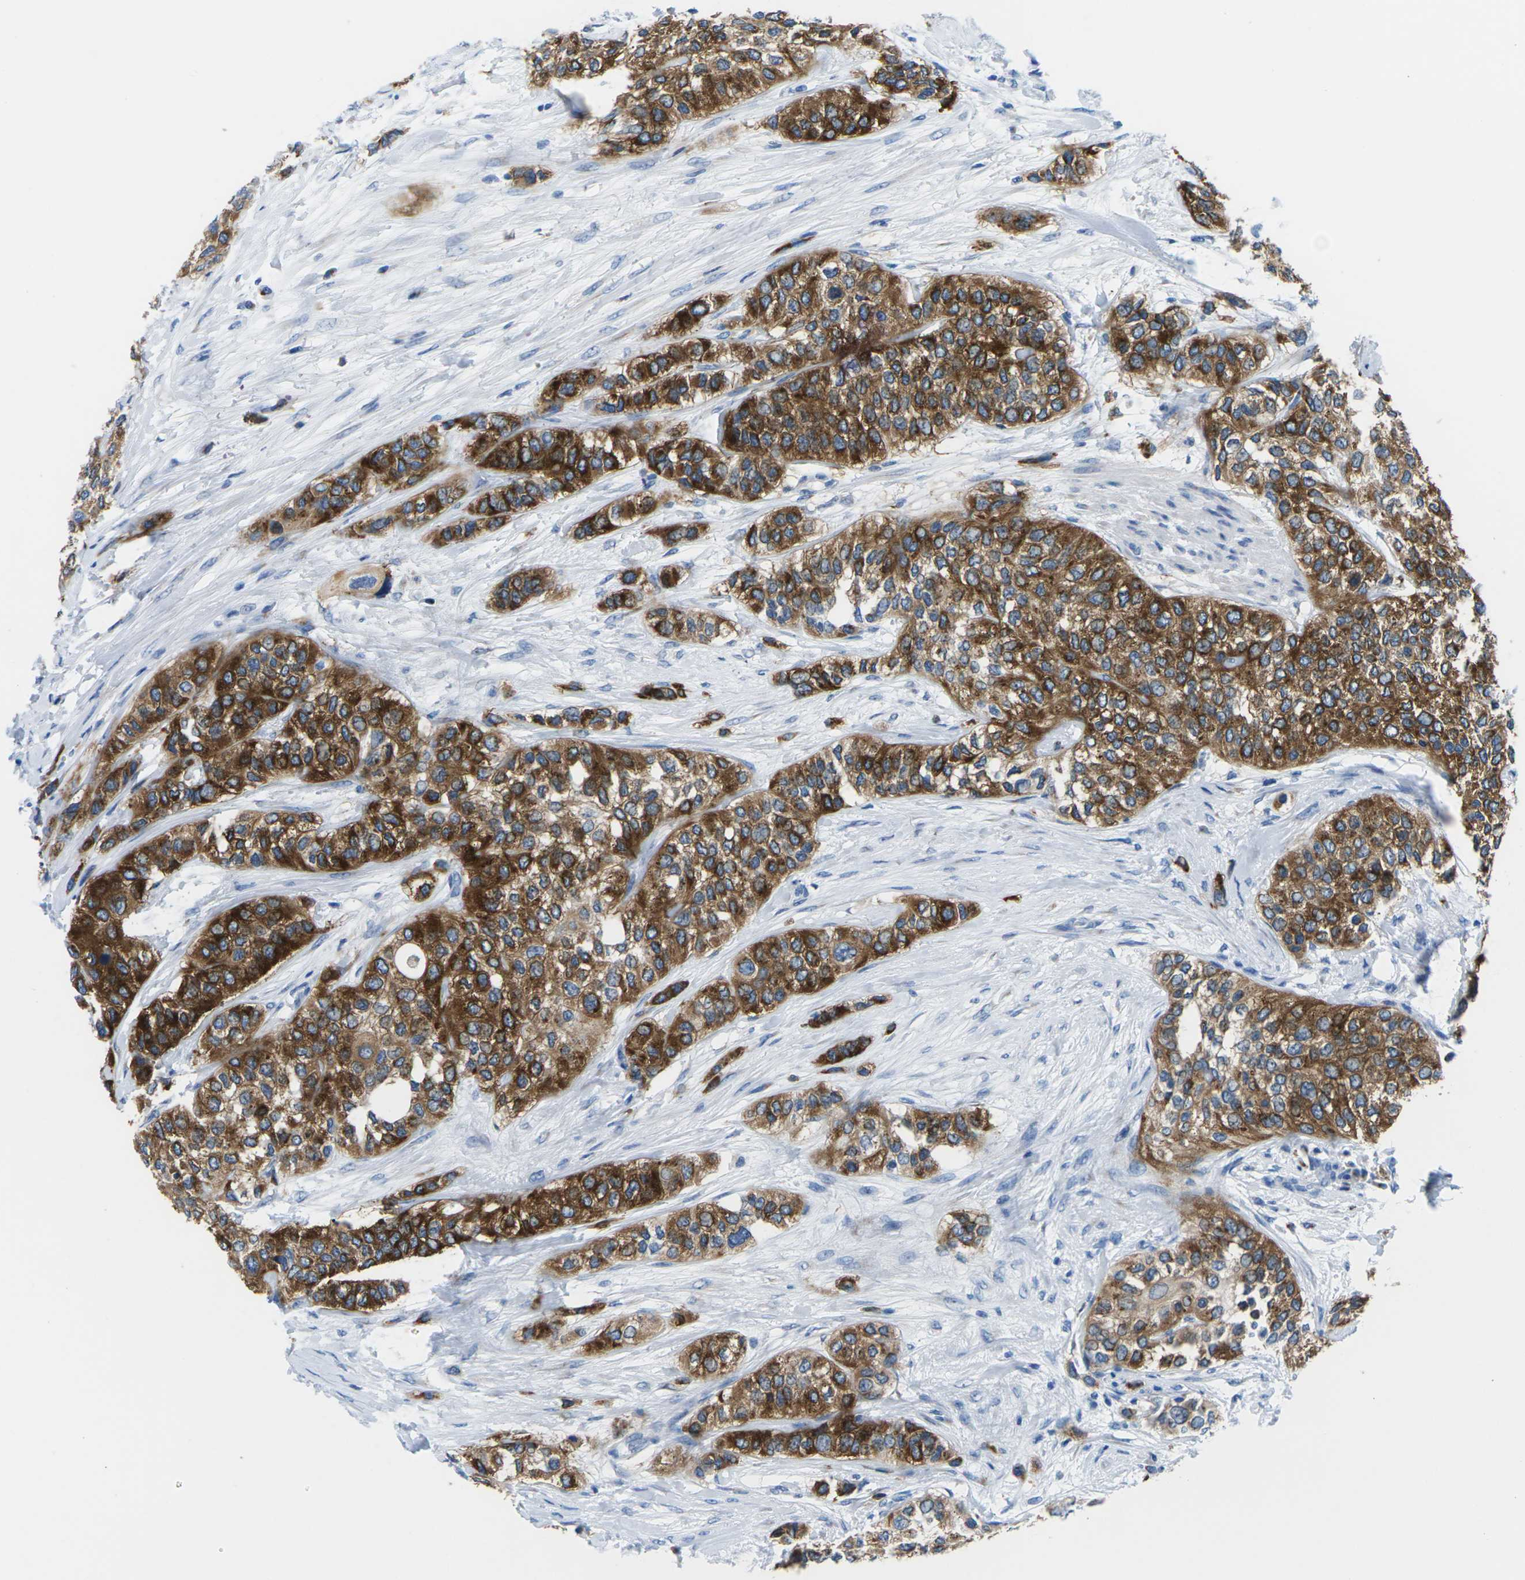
{"staining": {"intensity": "strong", "quantity": ">75%", "location": "cytoplasmic/membranous"}, "tissue": "urothelial cancer", "cell_type": "Tumor cells", "image_type": "cancer", "snomed": [{"axis": "morphology", "description": "Urothelial carcinoma, High grade"}, {"axis": "topography", "description": "Urinary bladder"}], "caption": "An immunohistochemistry micrograph of neoplastic tissue is shown. Protein staining in brown highlights strong cytoplasmic/membranous positivity in urothelial carcinoma (high-grade) within tumor cells.", "gene": "SYNGR2", "patient": {"sex": "female", "age": 56}}